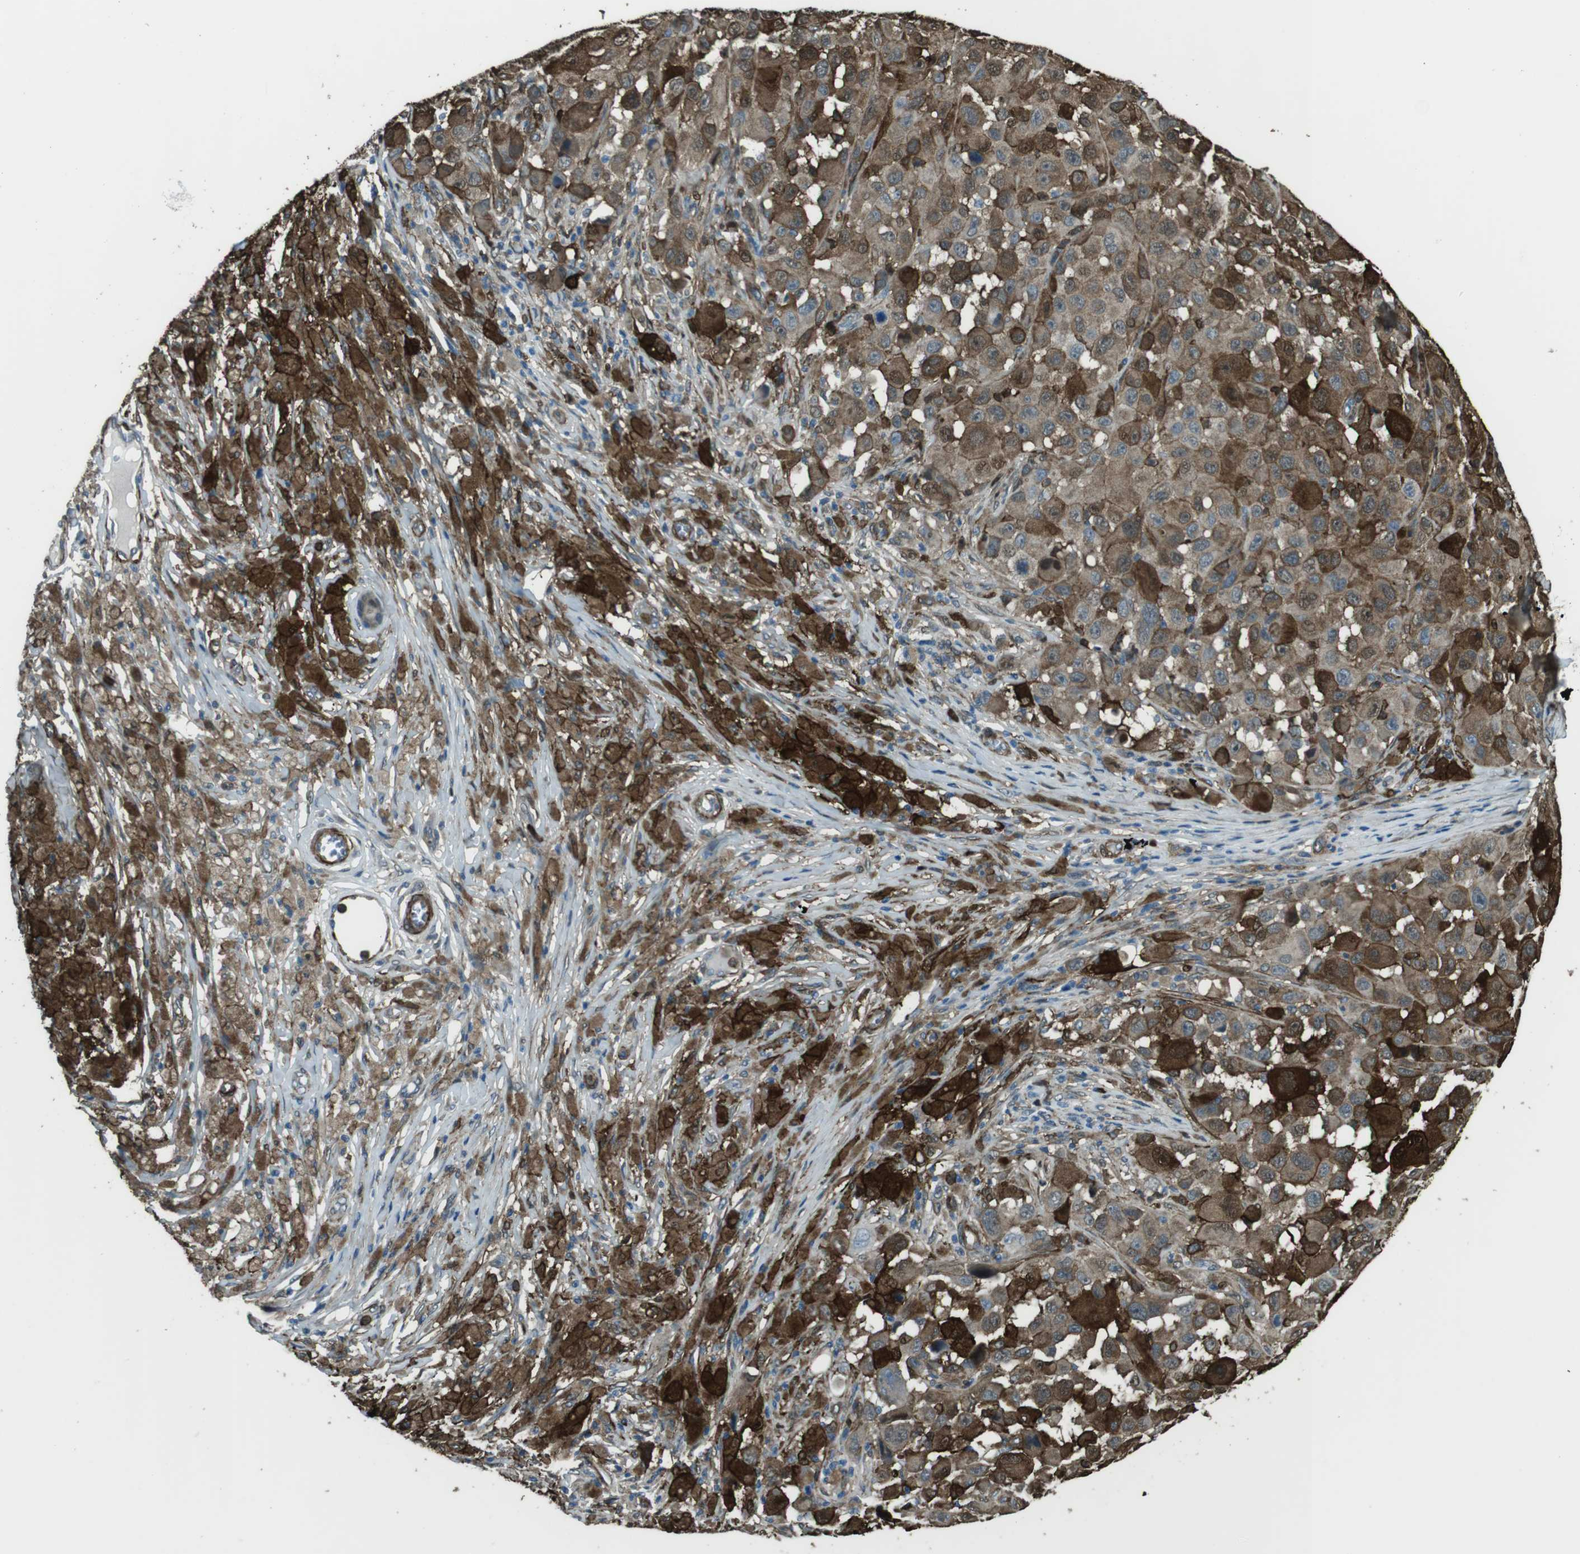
{"staining": {"intensity": "strong", "quantity": ">75%", "location": "cytoplasmic/membranous"}, "tissue": "melanoma", "cell_type": "Tumor cells", "image_type": "cancer", "snomed": [{"axis": "morphology", "description": "Malignant melanoma, NOS"}, {"axis": "topography", "description": "Skin"}], "caption": "Protein expression analysis of human melanoma reveals strong cytoplasmic/membranous expression in about >75% of tumor cells.", "gene": "SFT2D1", "patient": {"sex": "male", "age": 96}}